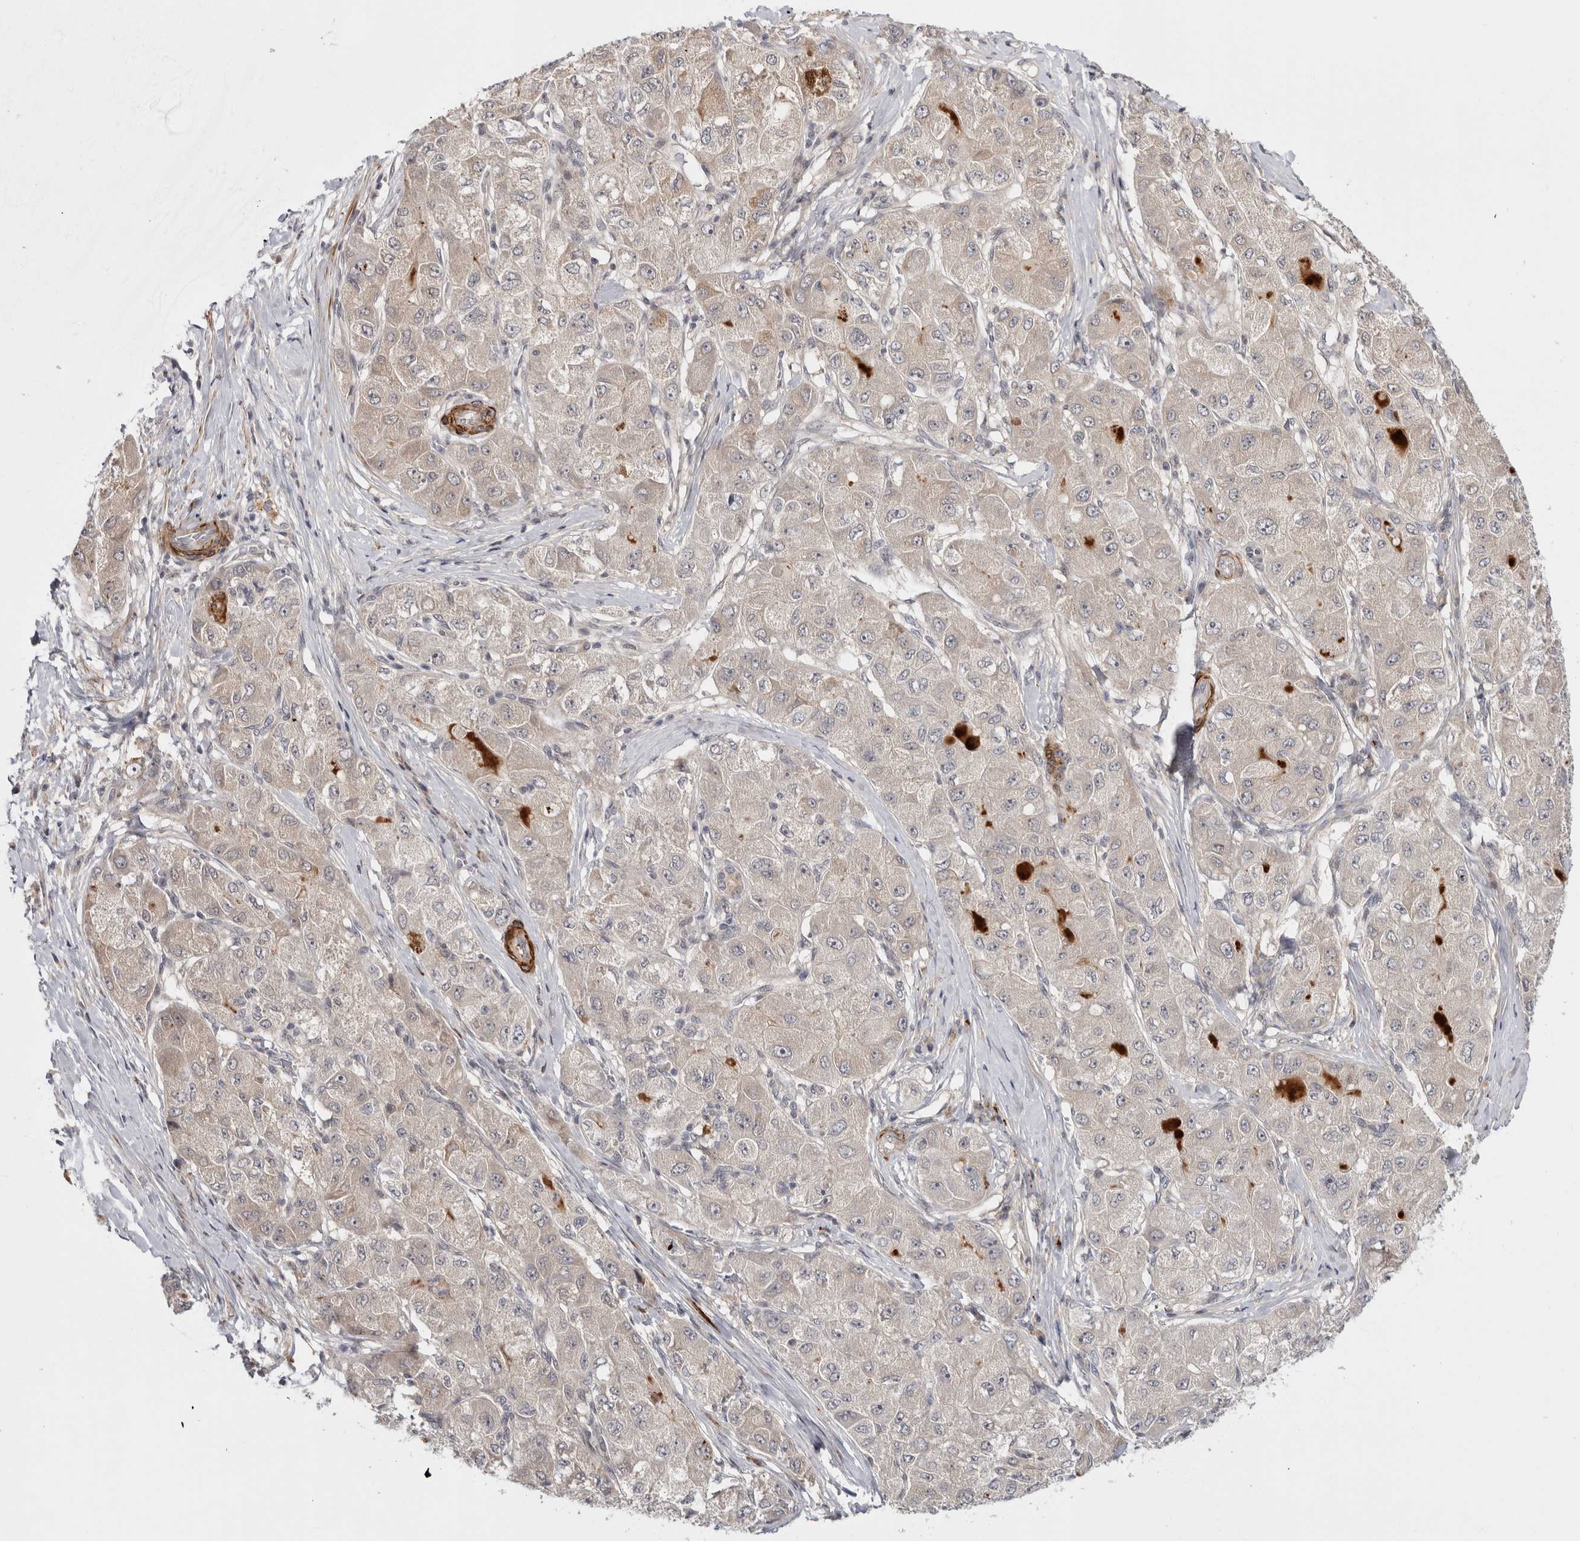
{"staining": {"intensity": "weak", "quantity": ">75%", "location": "cytoplasmic/membranous"}, "tissue": "liver cancer", "cell_type": "Tumor cells", "image_type": "cancer", "snomed": [{"axis": "morphology", "description": "Carcinoma, Hepatocellular, NOS"}, {"axis": "topography", "description": "Liver"}], "caption": "The histopathology image displays a brown stain indicating the presence of a protein in the cytoplasmic/membranous of tumor cells in hepatocellular carcinoma (liver).", "gene": "ZNF318", "patient": {"sex": "male", "age": 80}}